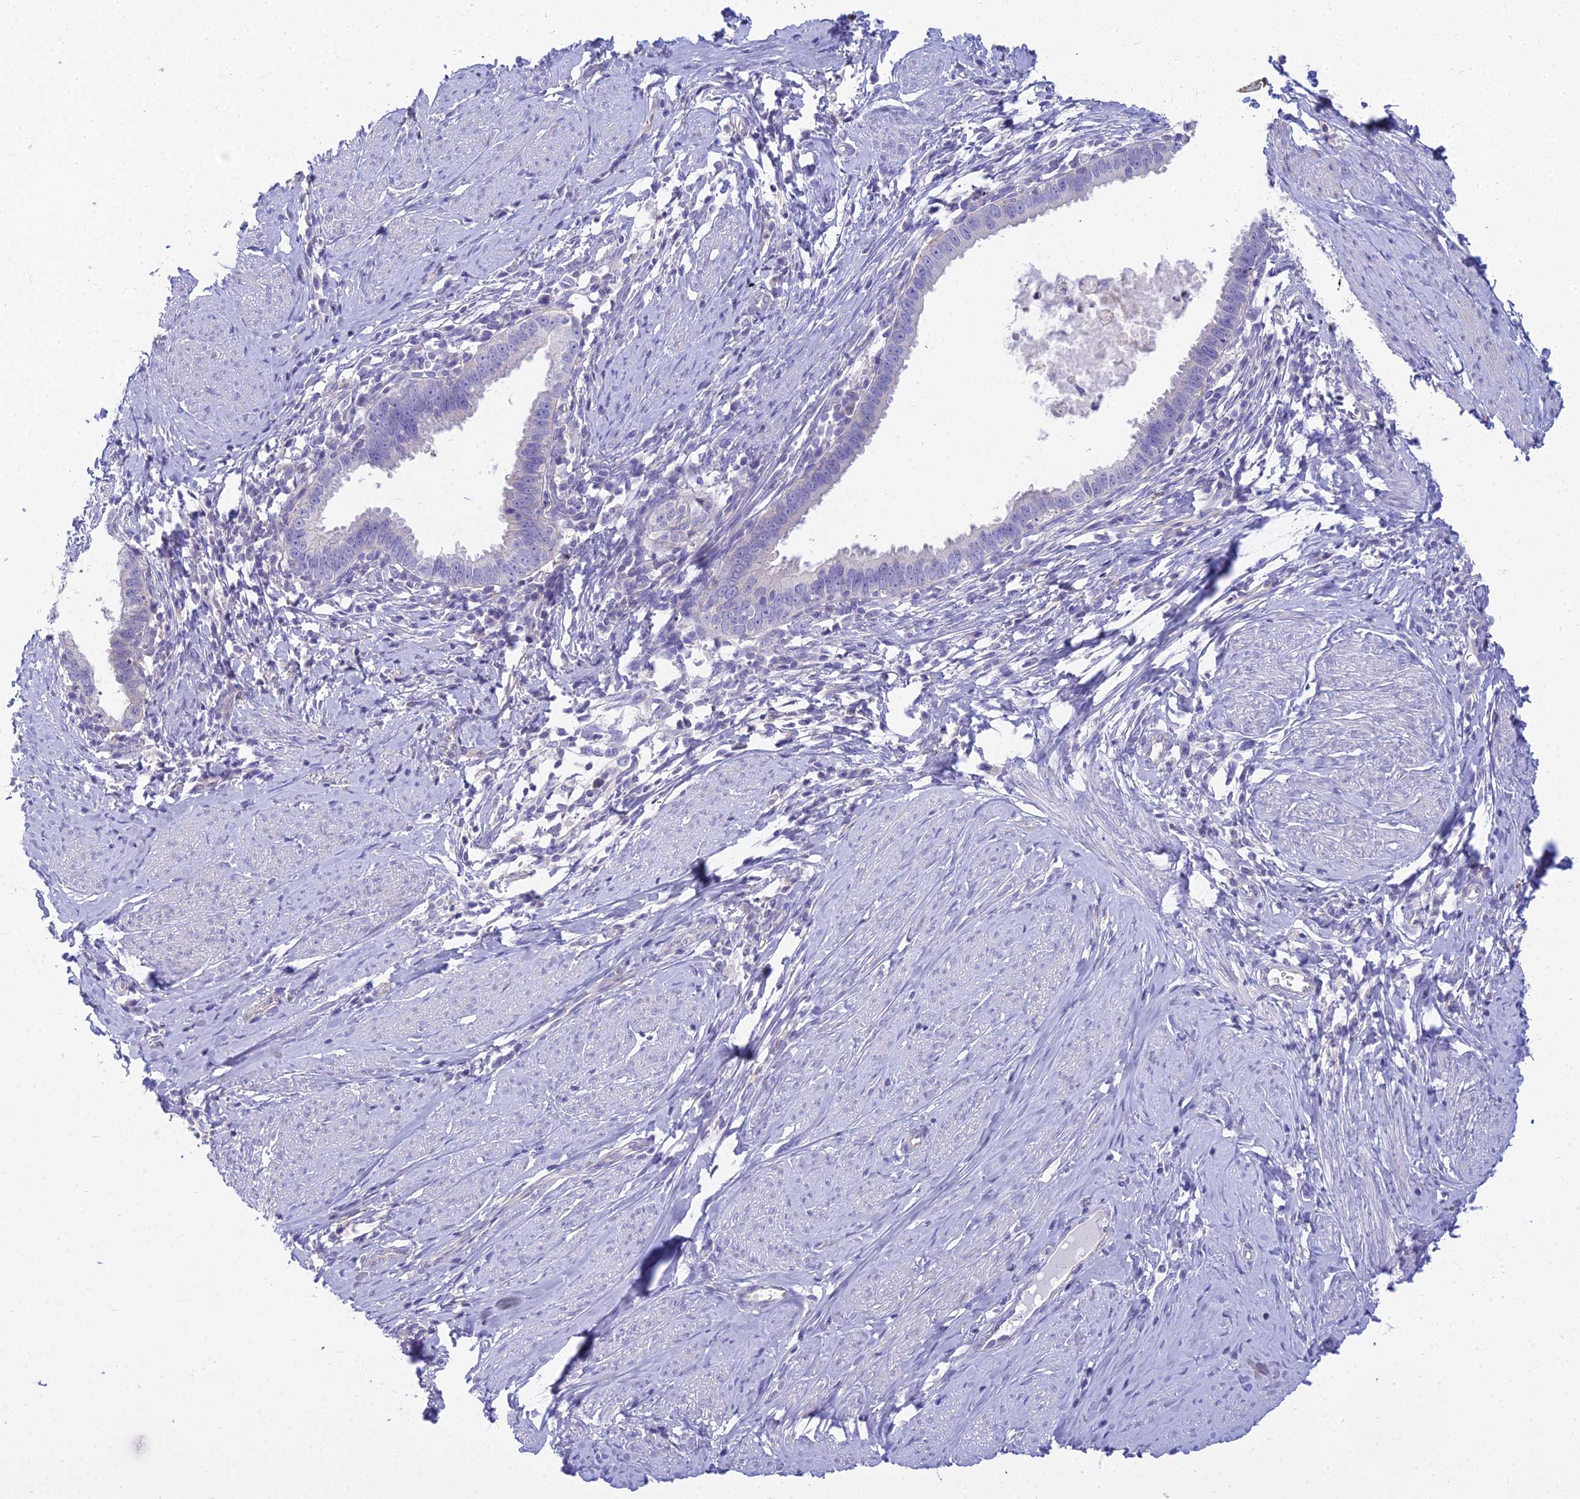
{"staining": {"intensity": "negative", "quantity": "none", "location": "none"}, "tissue": "cervical cancer", "cell_type": "Tumor cells", "image_type": "cancer", "snomed": [{"axis": "morphology", "description": "Adenocarcinoma, NOS"}, {"axis": "topography", "description": "Cervix"}], "caption": "High magnification brightfield microscopy of cervical cancer (adenocarcinoma) stained with DAB (brown) and counterstained with hematoxylin (blue): tumor cells show no significant staining.", "gene": "SMIM24", "patient": {"sex": "female", "age": 36}}